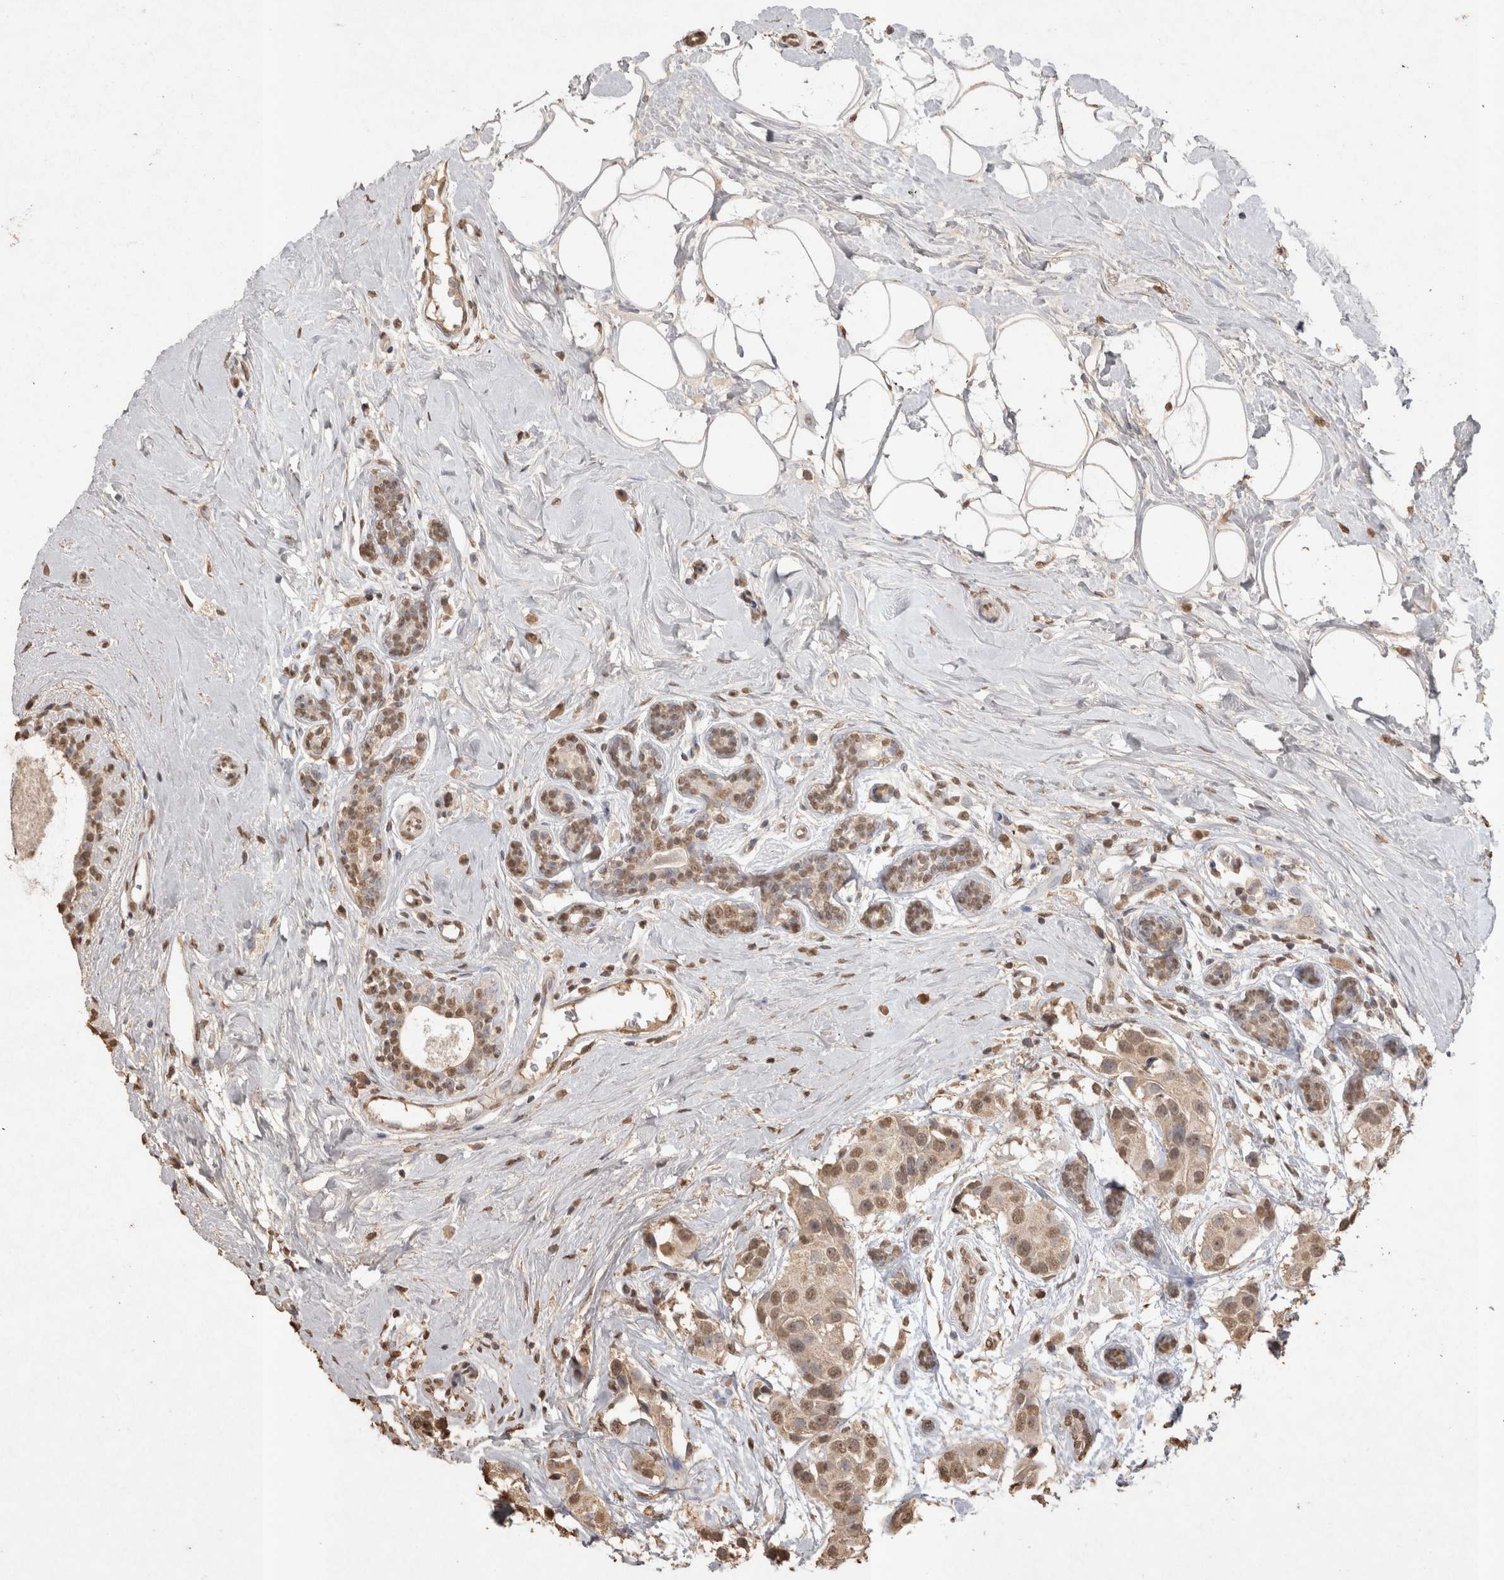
{"staining": {"intensity": "moderate", "quantity": ">75%", "location": "nuclear"}, "tissue": "breast cancer", "cell_type": "Tumor cells", "image_type": "cancer", "snomed": [{"axis": "morphology", "description": "Normal tissue, NOS"}, {"axis": "morphology", "description": "Duct carcinoma"}, {"axis": "topography", "description": "Breast"}], "caption": "Breast cancer was stained to show a protein in brown. There is medium levels of moderate nuclear staining in approximately >75% of tumor cells.", "gene": "MLX", "patient": {"sex": "female", "age": 39}}